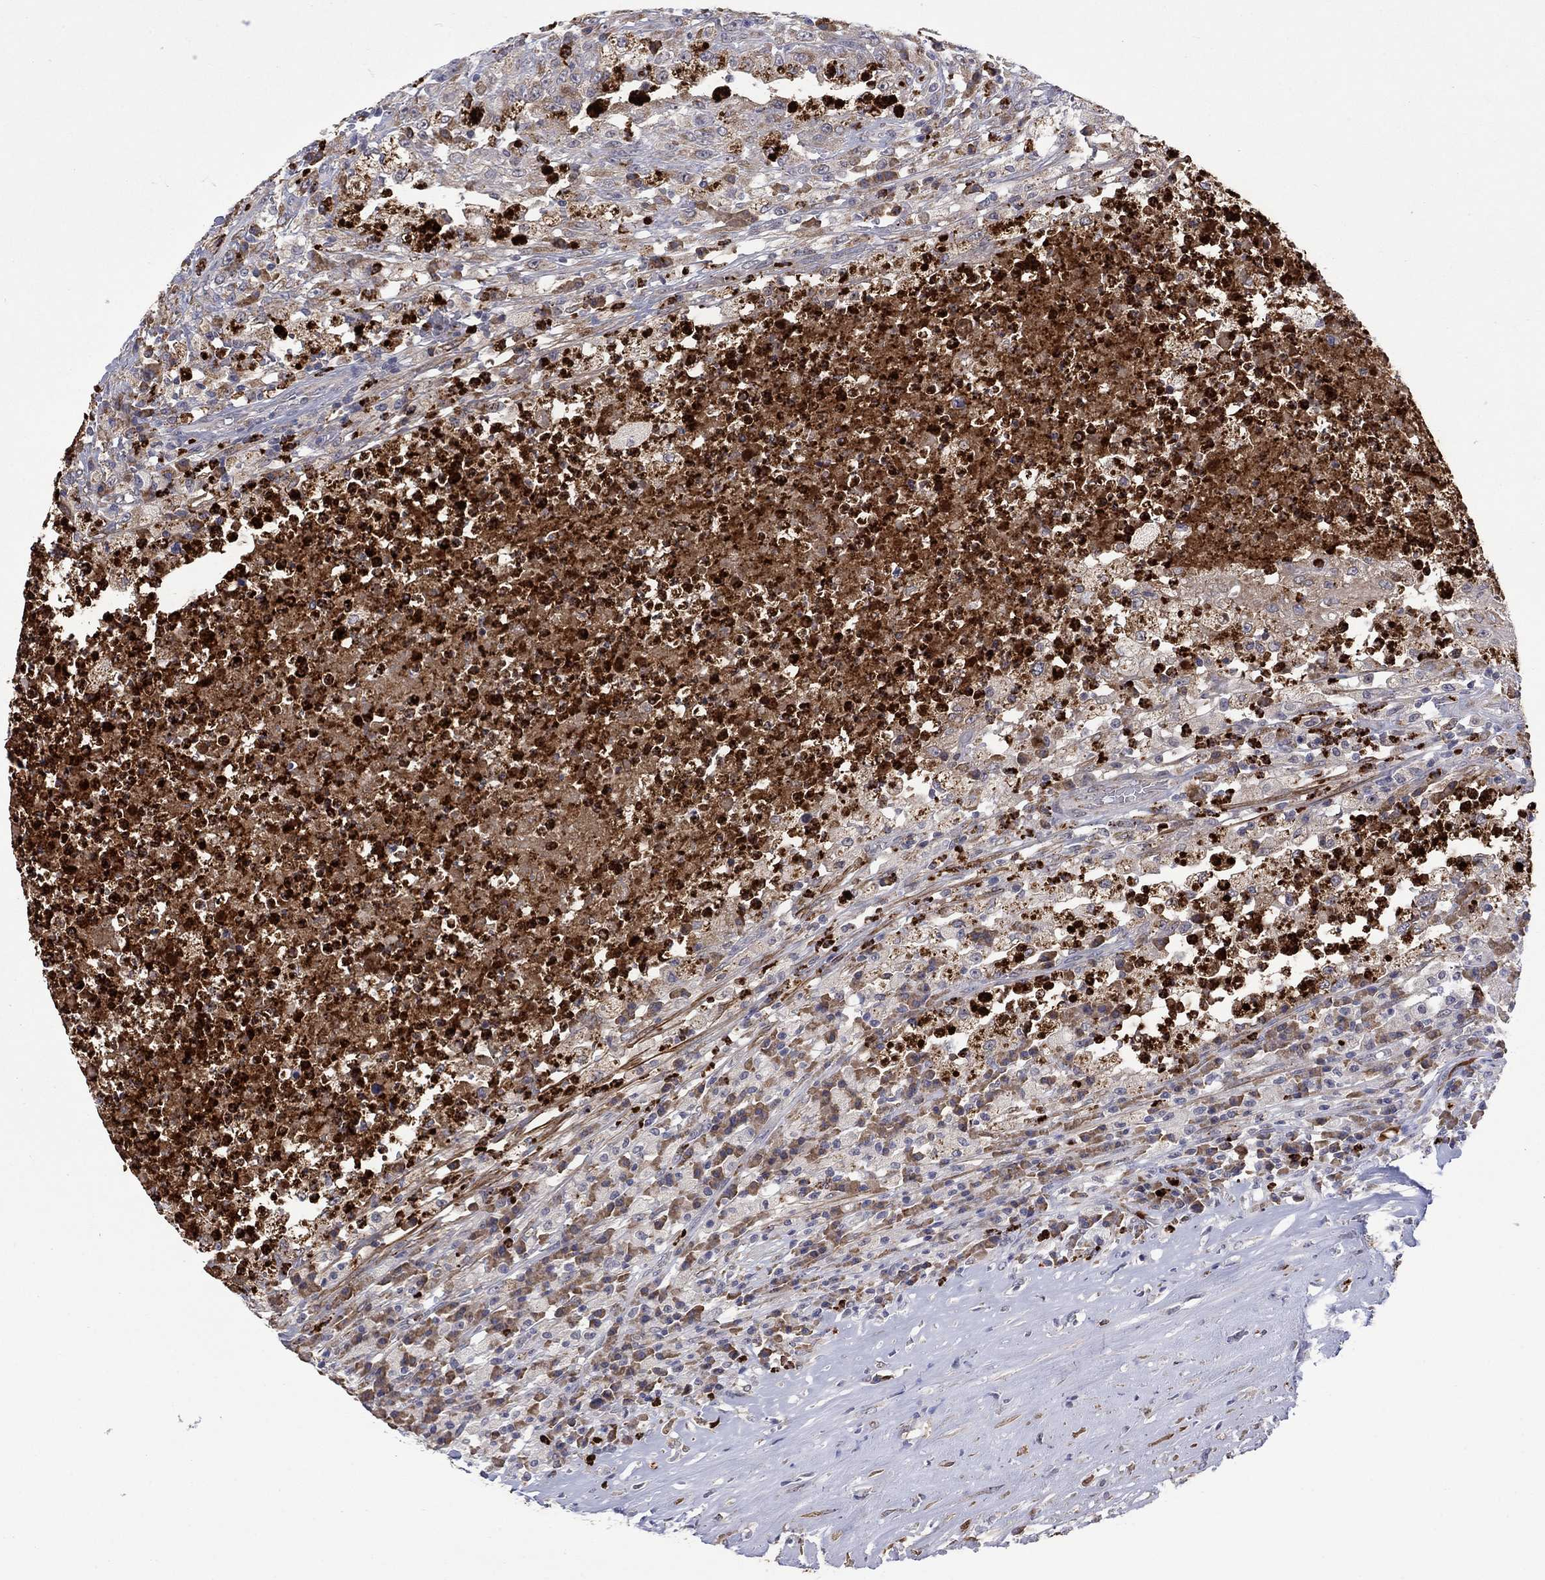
{"staining": {"intensity": "negative", "quantity": "none", "location": "none"}, "tissue": "testis cancer", "cell_type": "Tumor cells", "image_type": "cancer", "snomed": [{"axis": "morphology", "description": "Necrosis, NOS"}, {"axis": "morphology", "description": "Carcinoma, Embryonal, NOS"}, {"axis": "topography", "description": "Testis"}], "caption": "DAB (3,3'-diaminobenzidine) immunohistochemical staining of human embryonal carcinoma (testis) shows no significant expression in tumor cells.", "gene": "MTRFR", "patient": {"sex": "male", "age": 19}}